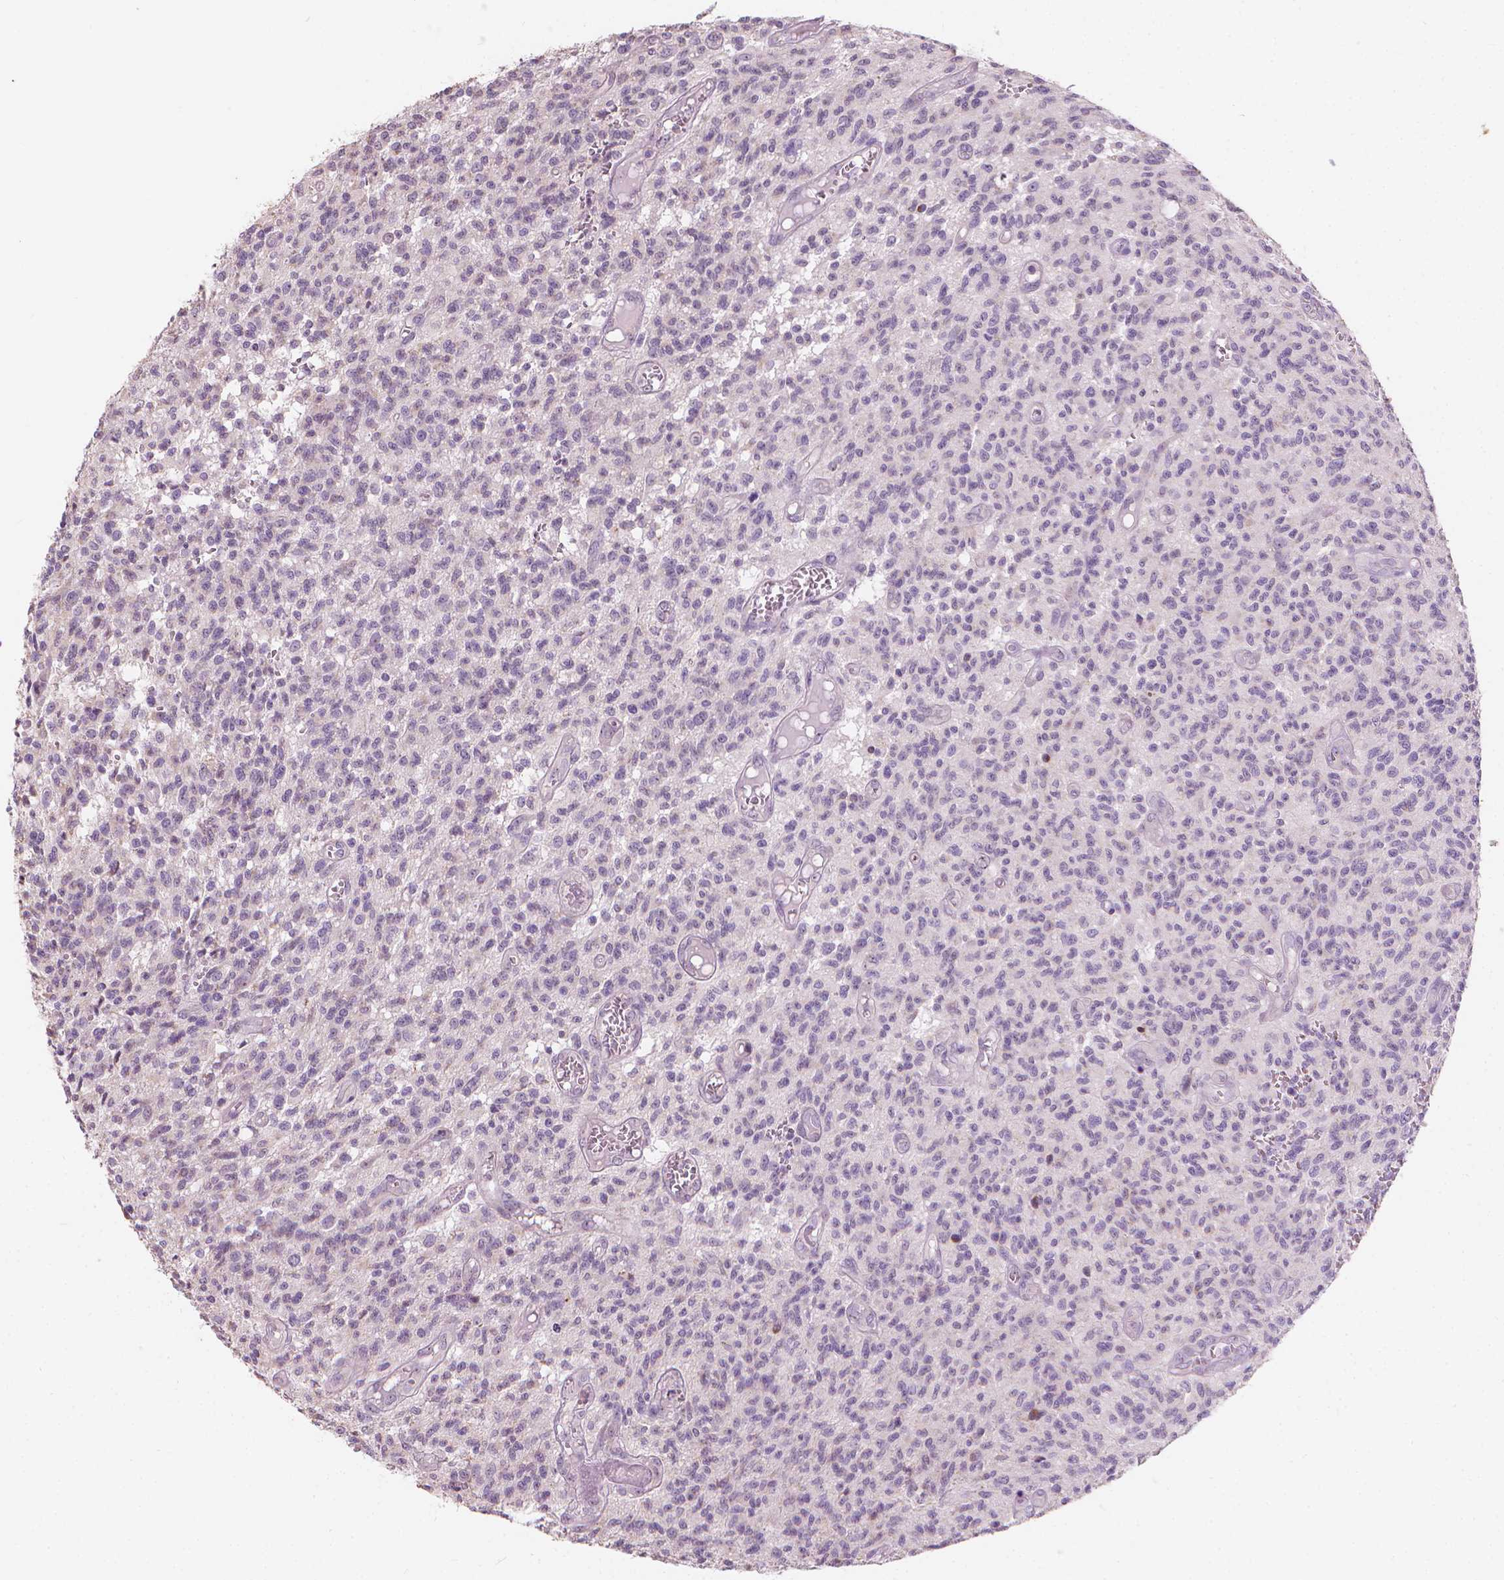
{"staining": {"intensity": "negative", "quantity": "none", "location": "none"}, "tissue": "glioma", "cell_type": "Tumor cells", "image_type": "cancer", "snomed": [{"axis": "morphology", "description": "Glioma, malignant, Low grade"}, {"axis": "topography", "description": "Brain"}], "caption": "High magnification brightfield microscopy of malignant low-grade glioma stained with DAB (brown) and counterstained with hematoxylin (blue): tumor cells show no significant staining.", "gene": "GPRC5A", "patient": {"sex": "male", "age": 64}}